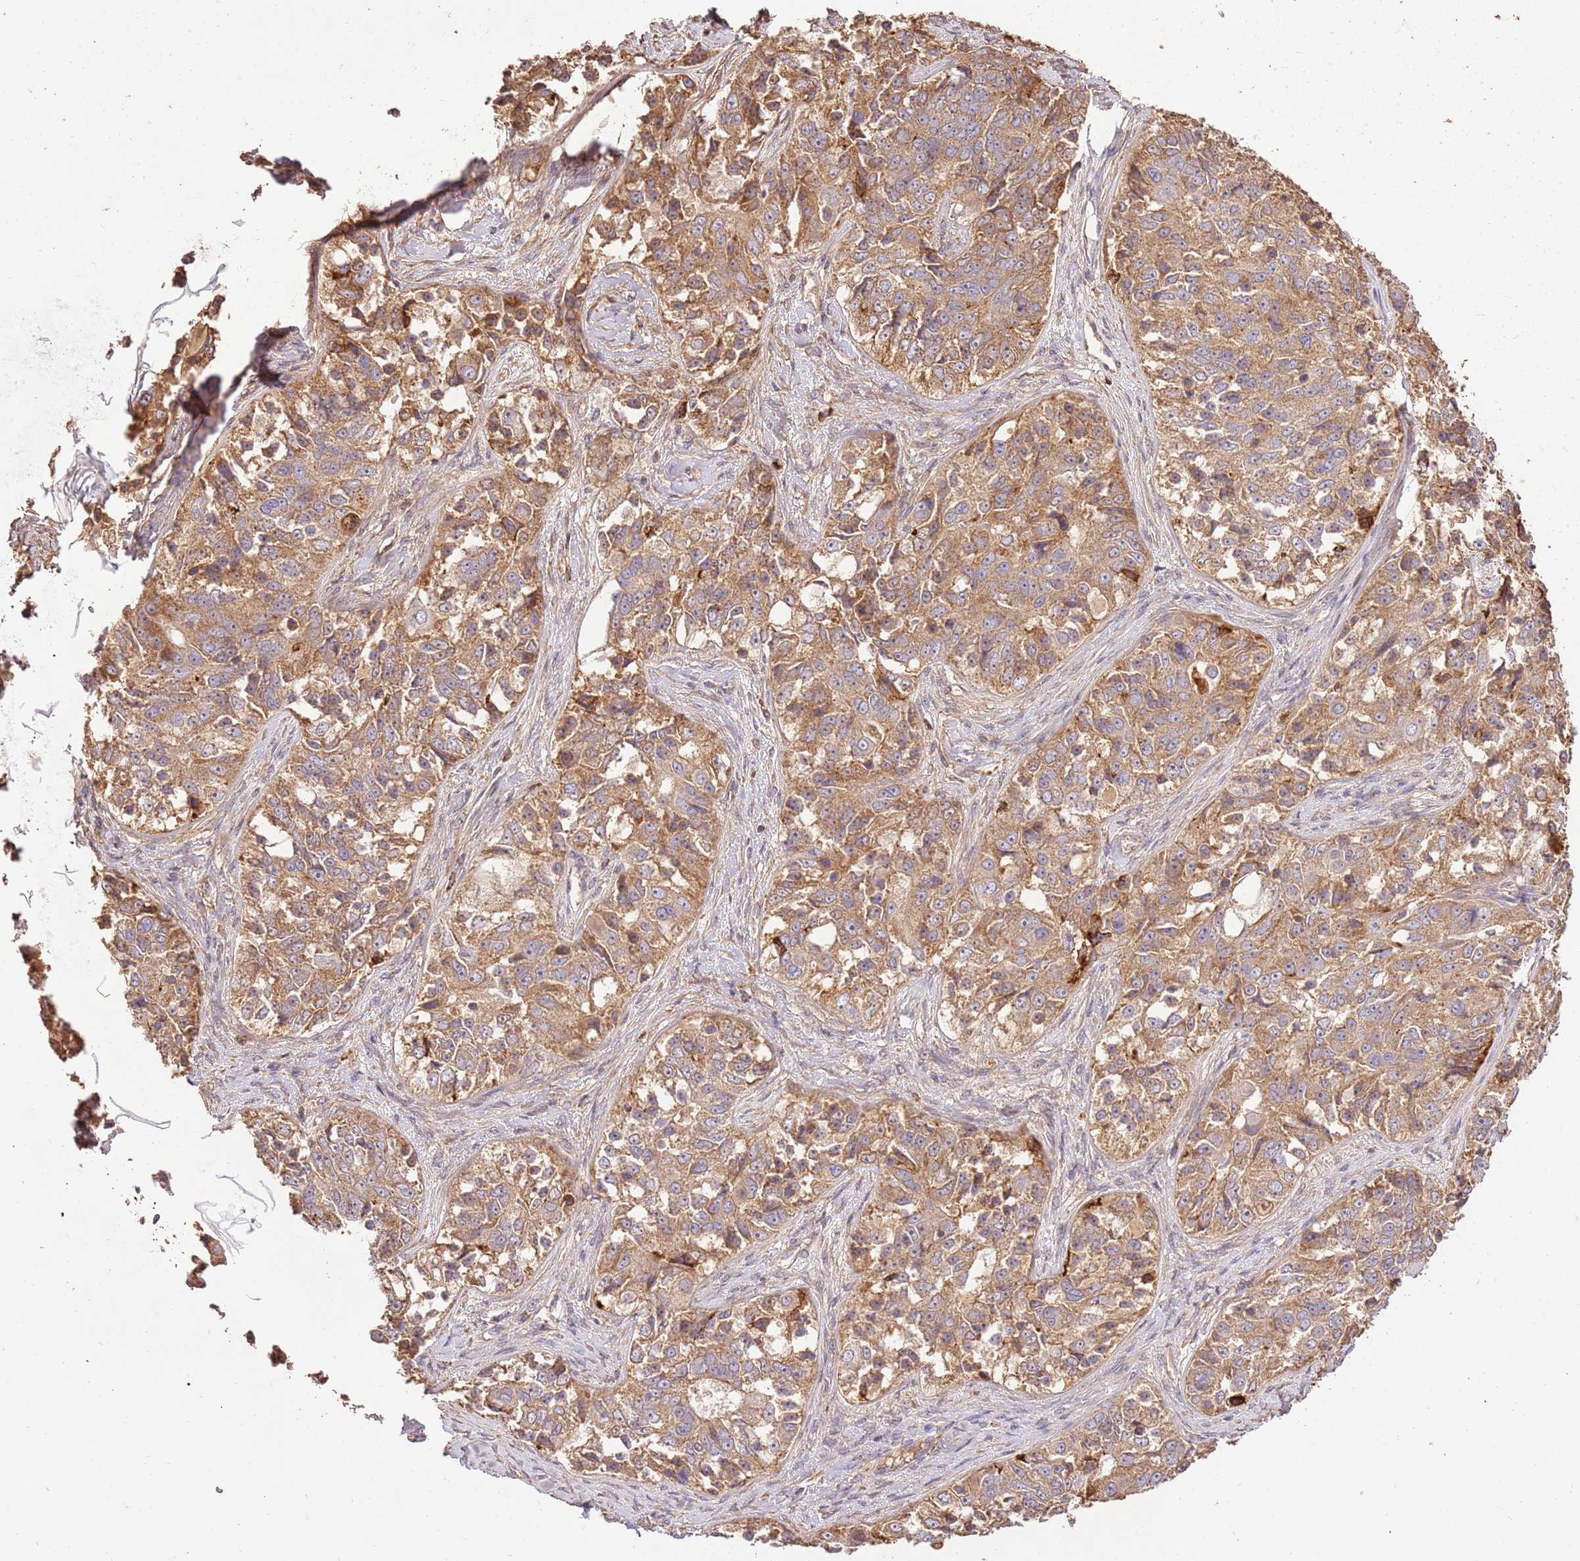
{"staining": {"intensity": "moderate", "quantity": ">75%", "location": "cytoplasmic/membranous"}, "tissue": "ovarian cancer", "cell_type": "Tumor cells", "image_type": "cancer", "snomed": [{"axis": "morphology", "description": "Carcinoma, endometroid"}, {"axis": "topography", "description": "Ovary"}], "caption": "A brown stain highlights moderate cytoplasmic/membranous positivity of a protein in human endometroid carcinoma (ovarian) tumor cells.", "gene": "CEP55", "patient": {"sex": "female", "age": 51}}